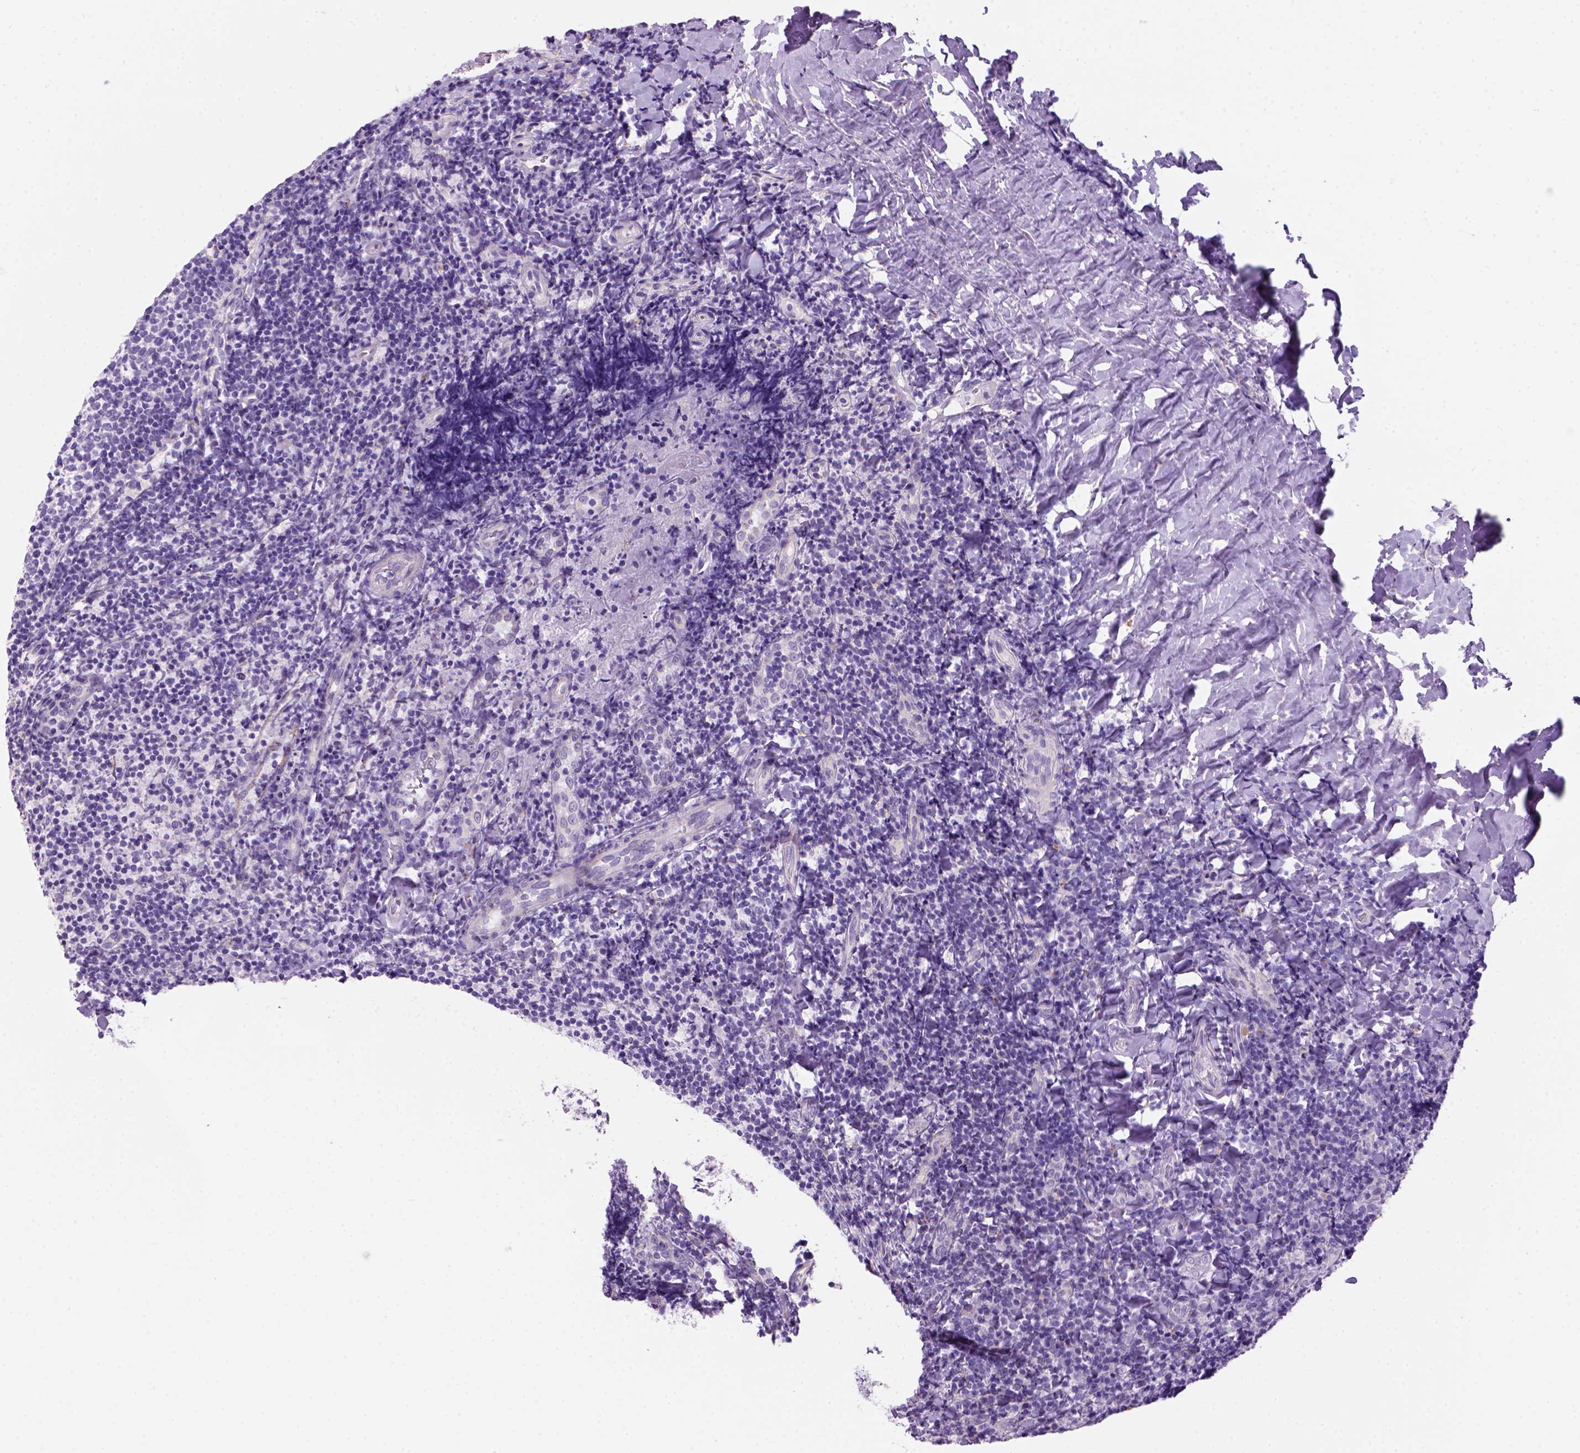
{"staining": {"intensity": "negative", "quantity": "none", "location": "none"}, "tissue": "tonsil", "cell_type": "Germinal center cells", "image_type": "normal", "snomed": [{"axis": "morphology", "description": "Normal tissue, NOS"}, {"axis": "topography", "description": "Tonsil"}], "caption": "This is an immunohistochemistry (IHC) image of unremarkable human tonsil. There is no positivity in germinal center cells.", "gene": "ARHGEF33", "patient": {"sex": "female", "age": 10}}